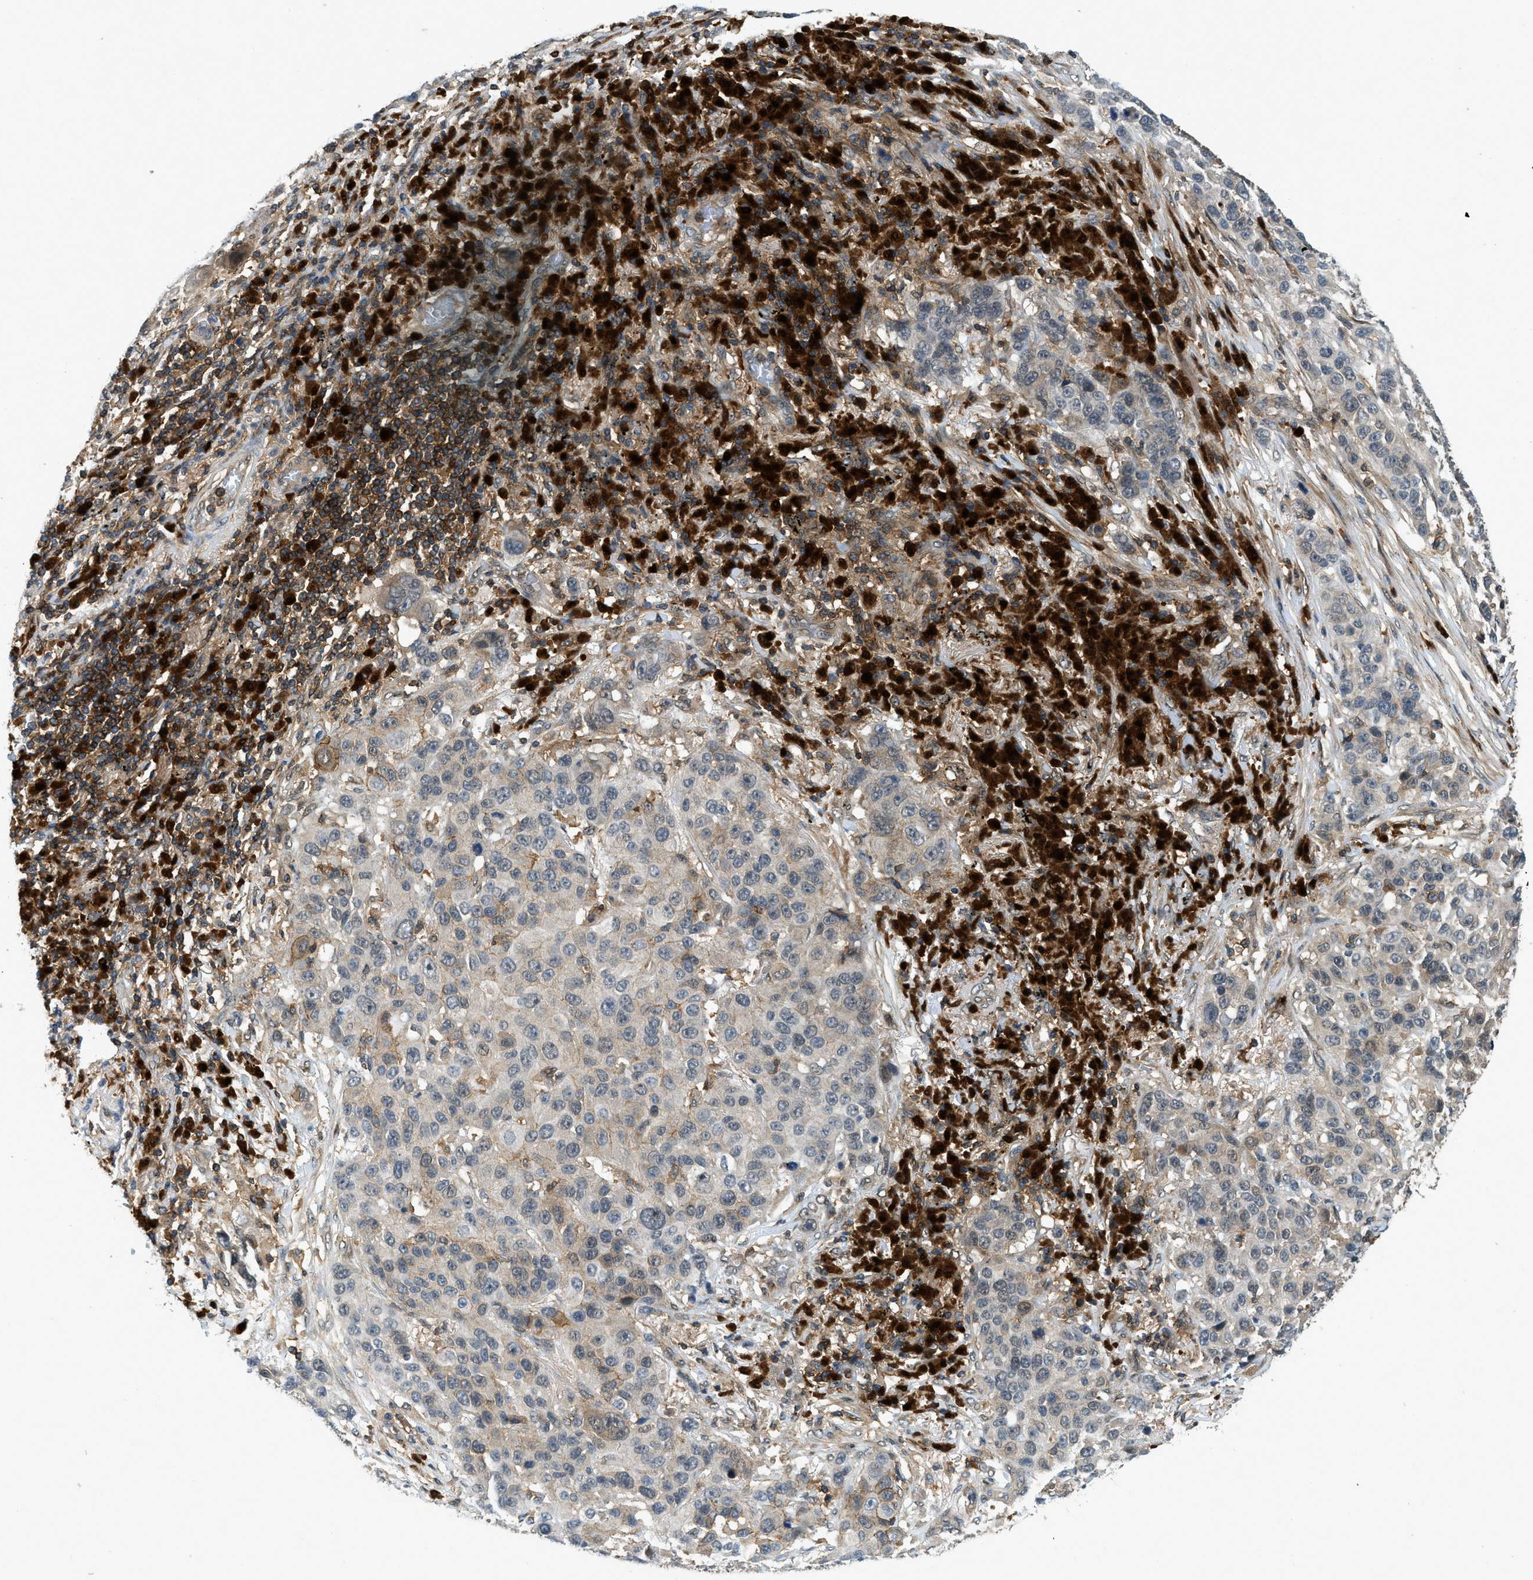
{"staining": {"intensity": "weak", "quantity": "<25%", "location": "cytoplasmic/membranous"}, "tissue": "lung cancer", "cell_type": "Tumor cells", "image_type": "cancer", "snomed": [{"axis": "morphology", "description": "Squamous cell carcinoma, NOS"}, {"axis": "topography", "description": "Lung"}], "caption": "Immunohistochemistry (IHC) image of human lung squamous cell carcinoma stained for a protein (brown), which reveals no staining in tumor cells.", "gene": "GMPPB", "patient": {"sex": "male", "age": 57}}